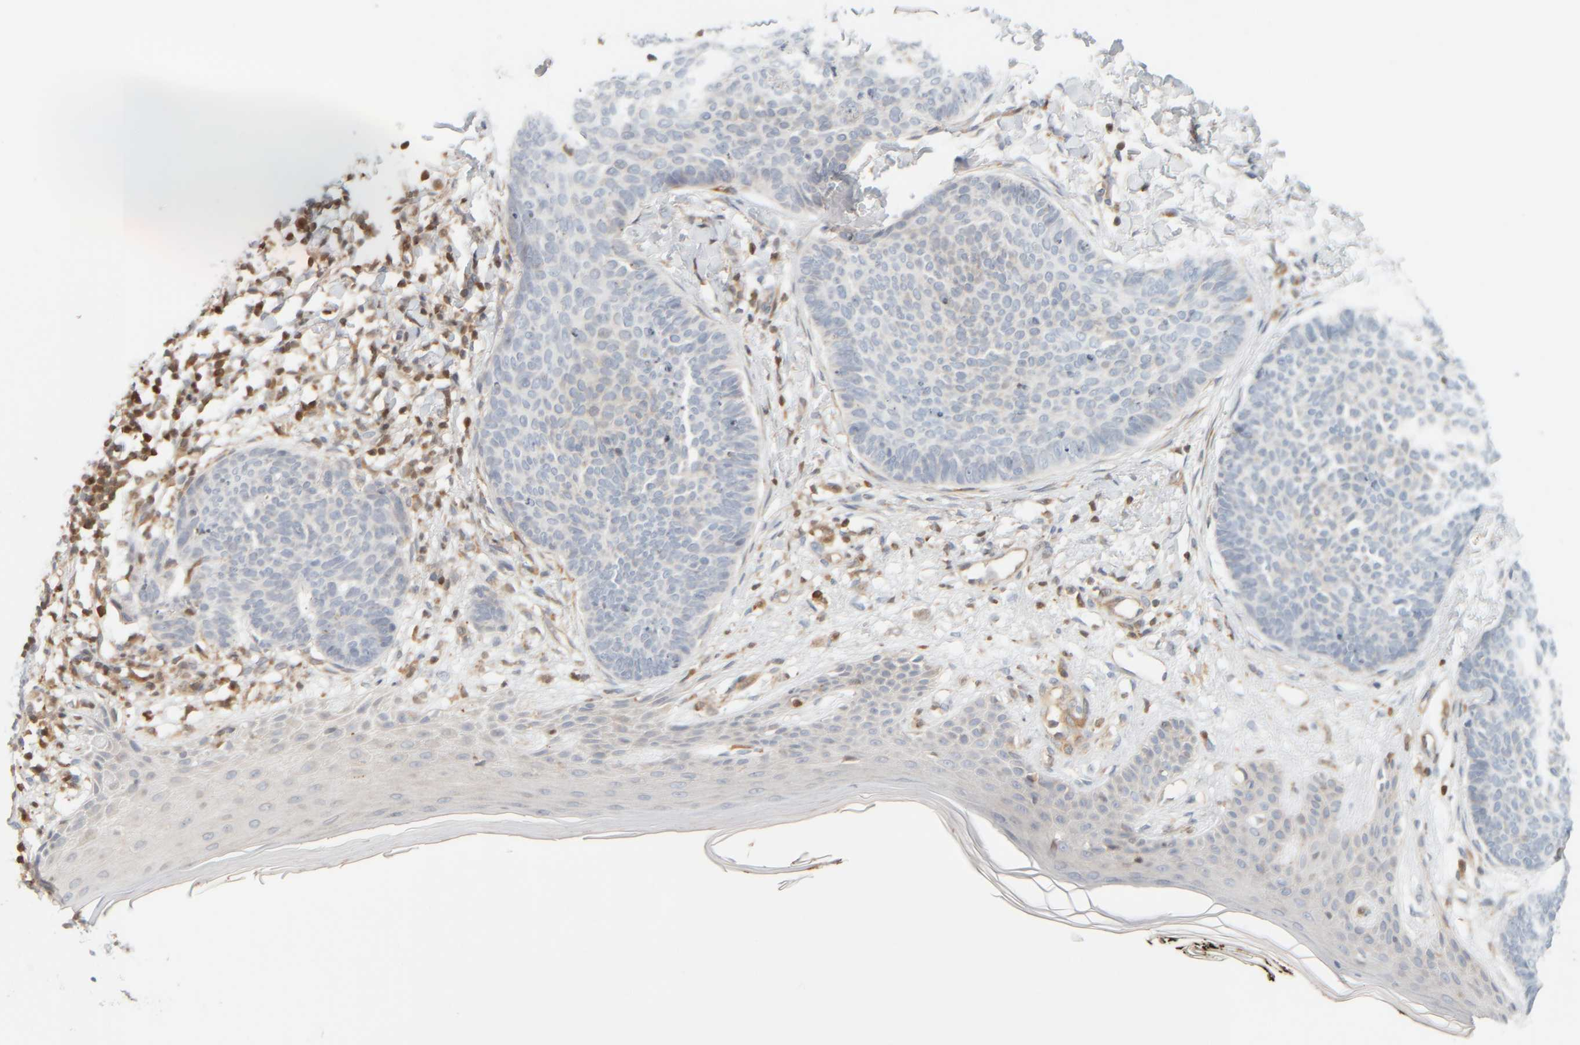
{"staining": {"intensity": "negative", "quantity": "none", "location": "none"}, "tissue": "skin cancer", "cell_type": "Tumor cells", "image_type": "cancer", "snomed": [{"axis": "morphology", "description": "Normal tissue, NOS"}, {"axis": "morphology", "description": "Basal cell carcinoma"}, {"axis": "topography", "description": "Skin"}], "caption": "High power microscopy histopathology image of an IHC photomicrograph of skin cancer (basal cell carcinoma), revealing no significant staining in tumor cells.", "gene": "PTGES3L-AARSD1", "patient": {"sex": "male", "age": 50}}